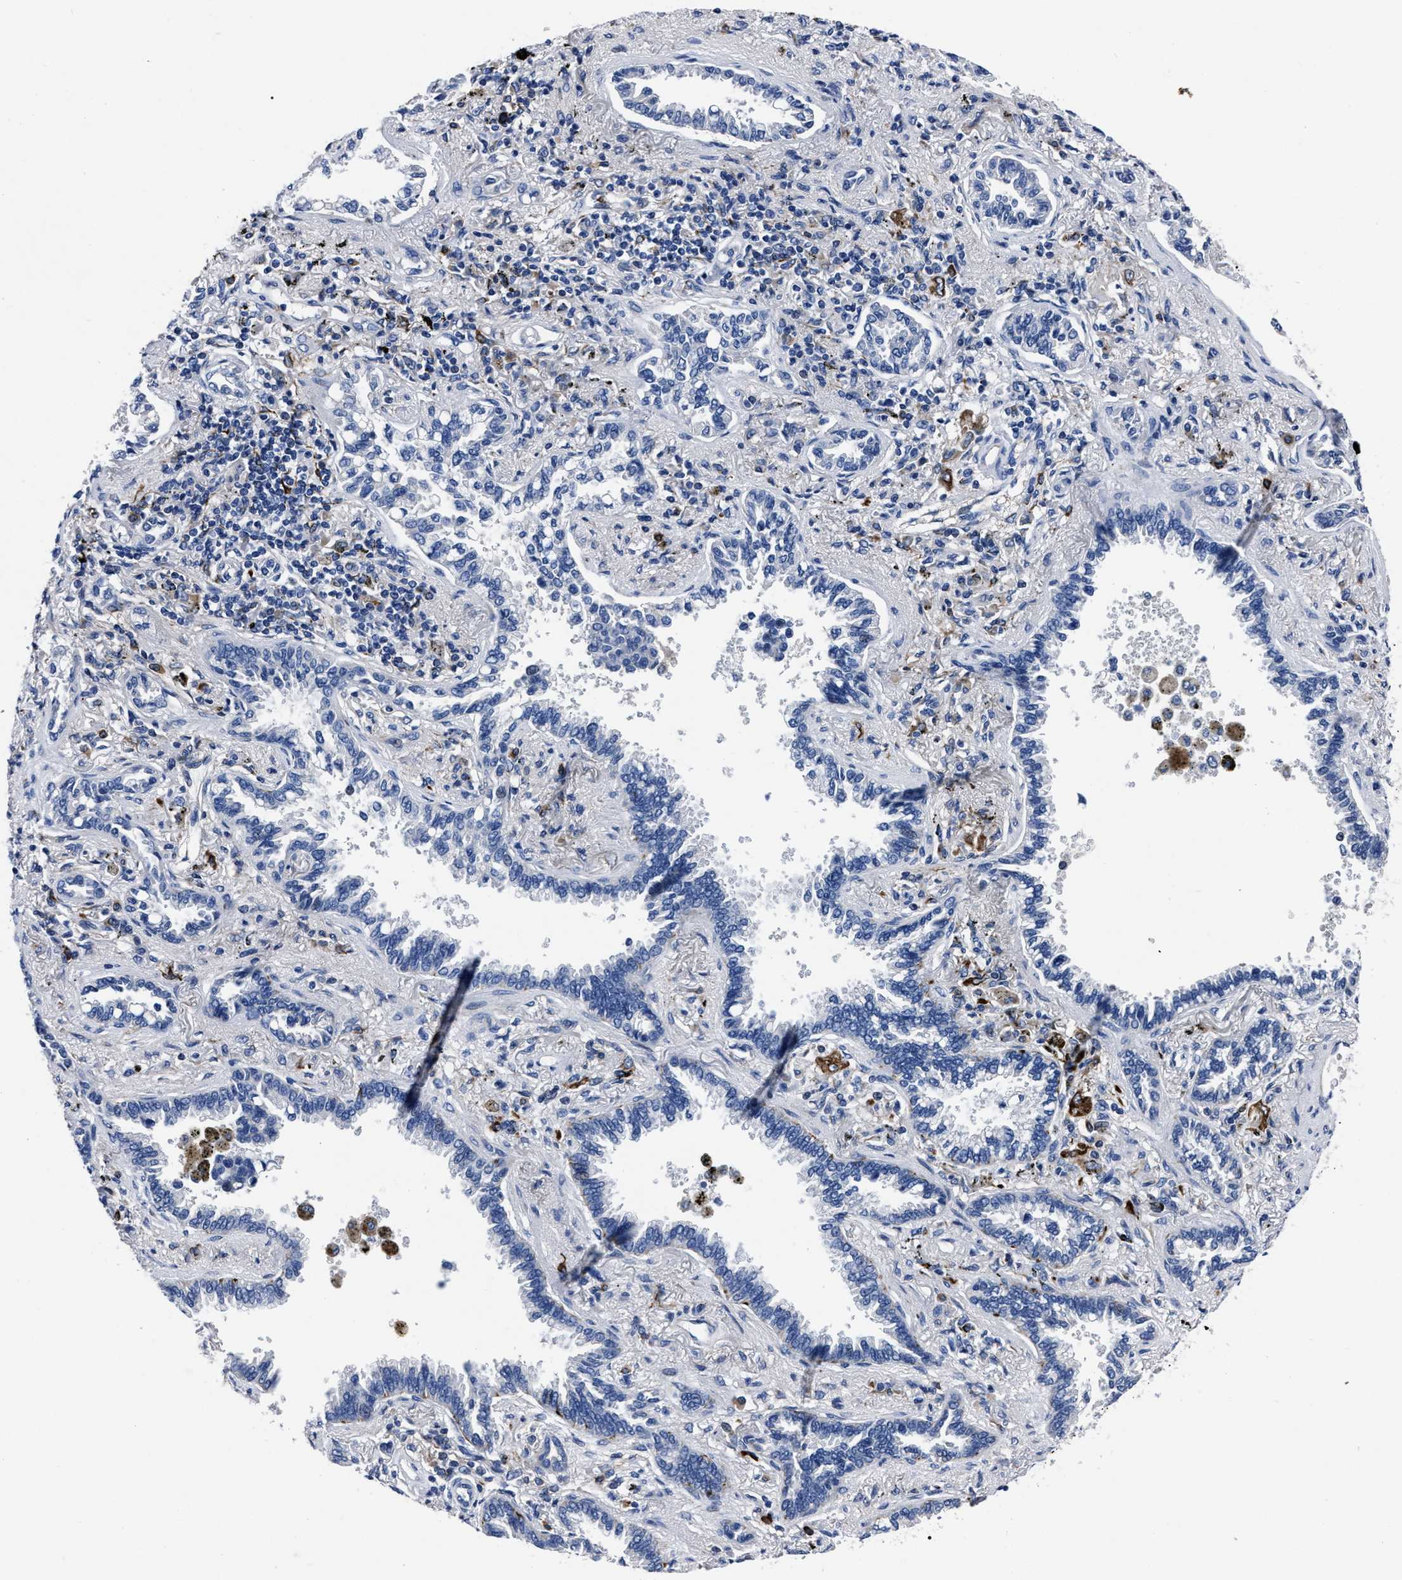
{"staining": {"intensity": "moderate", "quantity": "<25%", "location": "cytoplasmic/membranous"}, "tissue": "lung cancer", "cell_type": "Tumor cells", "image_type": "cancer", "snomed": [{"axis": "morphology", "description": "Normal tissue, NOS"}, {"axis": "morphology", "description": "Adenocarcinoma, NOS"}, {"axis": "topography", "description": "Lung"}], "caption": "DAB immunohistochemical staining of human lung adenocarcinoma exhibits moderate cytoplasmic/membranous protein expression in approximately <25% of tumor cells.", "gene": "OR10G3", "patient": {"sex": "male", "age": 59}}